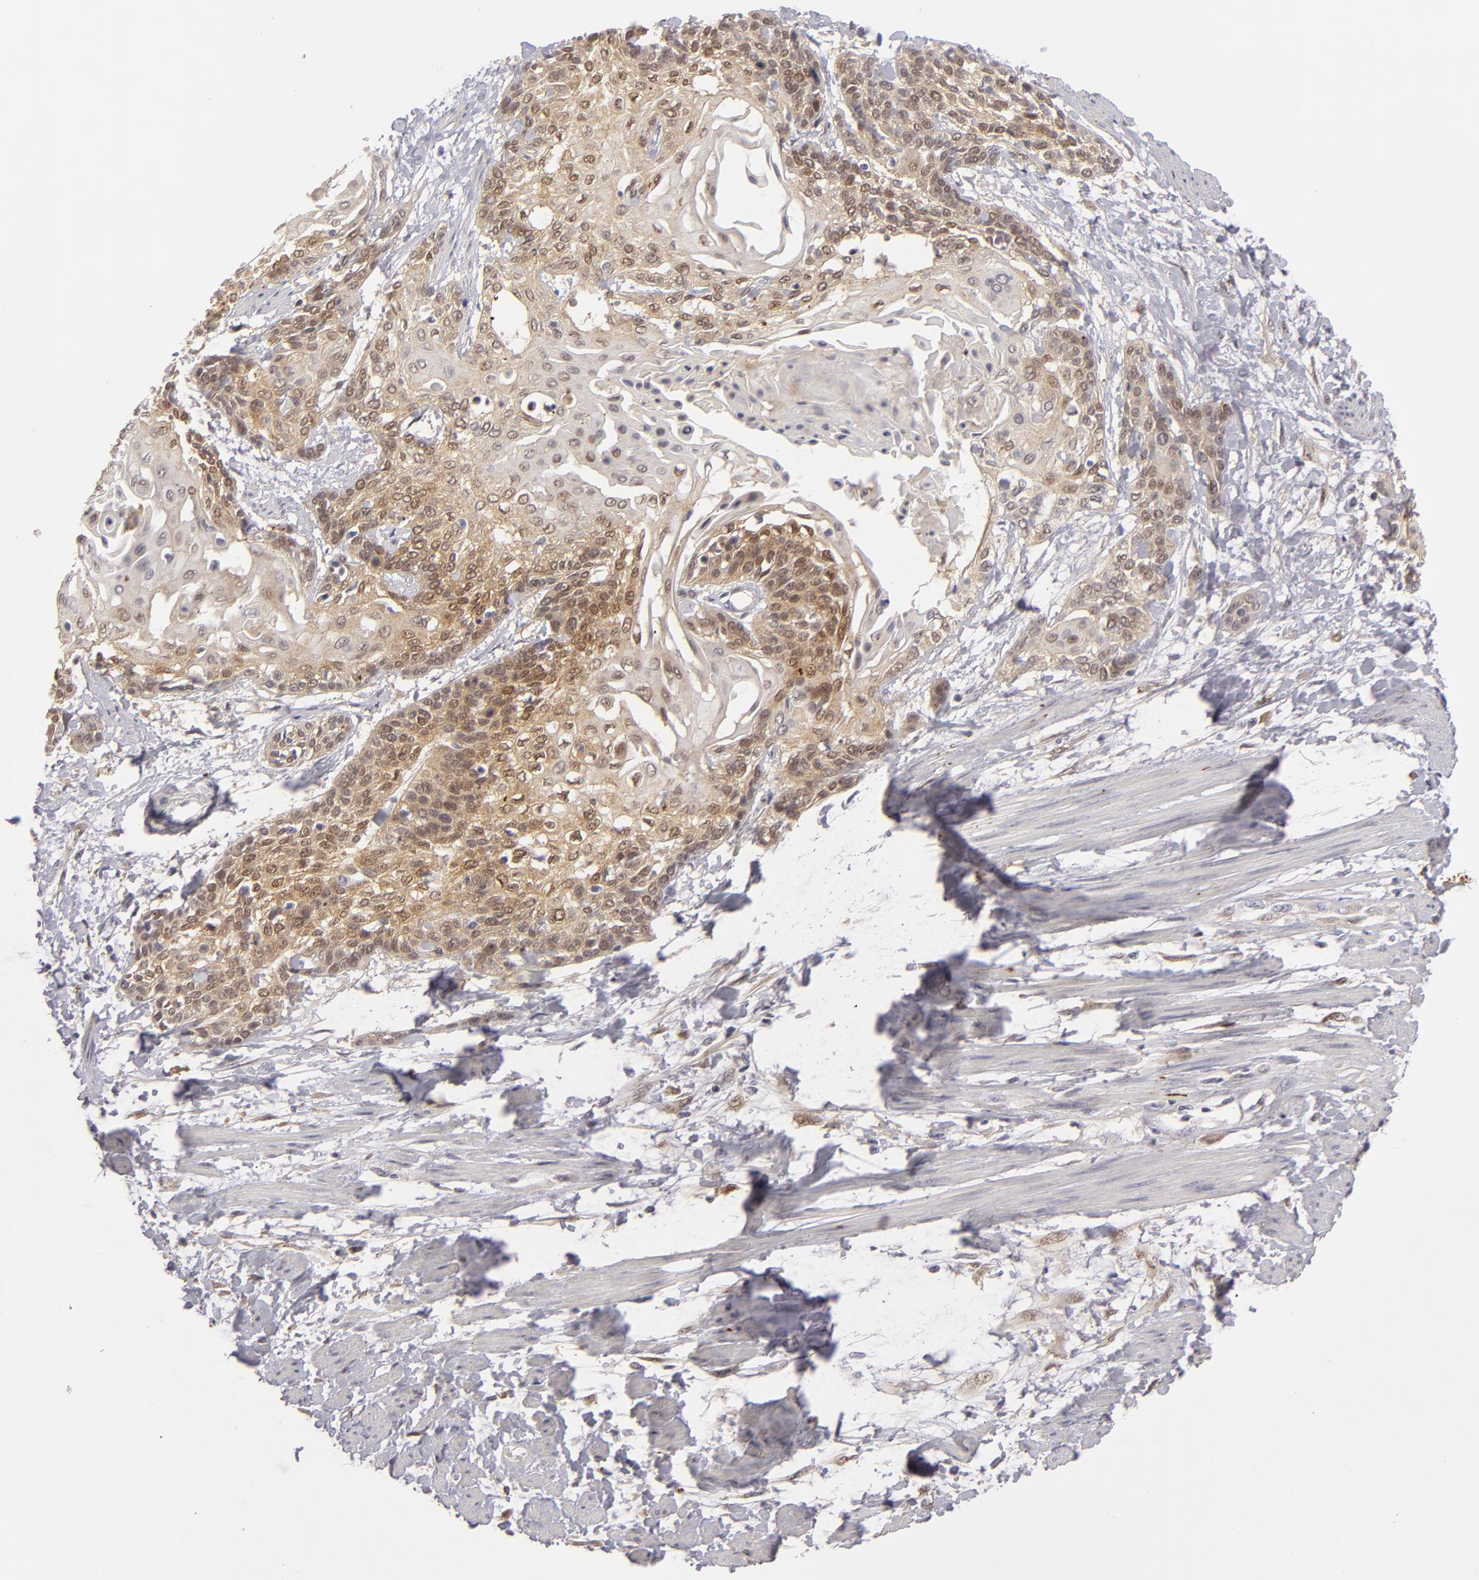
{"staining": {"intensity": "weak", "quantity": ">75%", "location": "cytoplasmic/membranous,nuclear"}, "tissue": "cervical cancer", "cell_type": "Tumor cells", "image_type": "cancer", "snomed": [{"axis": "morphology", "description": "Squamous cell carcinoma, NOS"}, {"axis": "topography", "description": "Cervix"}], "caption": "Squamous cell carcinoma (cervical) stained with a protein marker shows weak staining in tumor cells.", "gene": "EFS", "patient": {"sex": "female", "age": 57}}